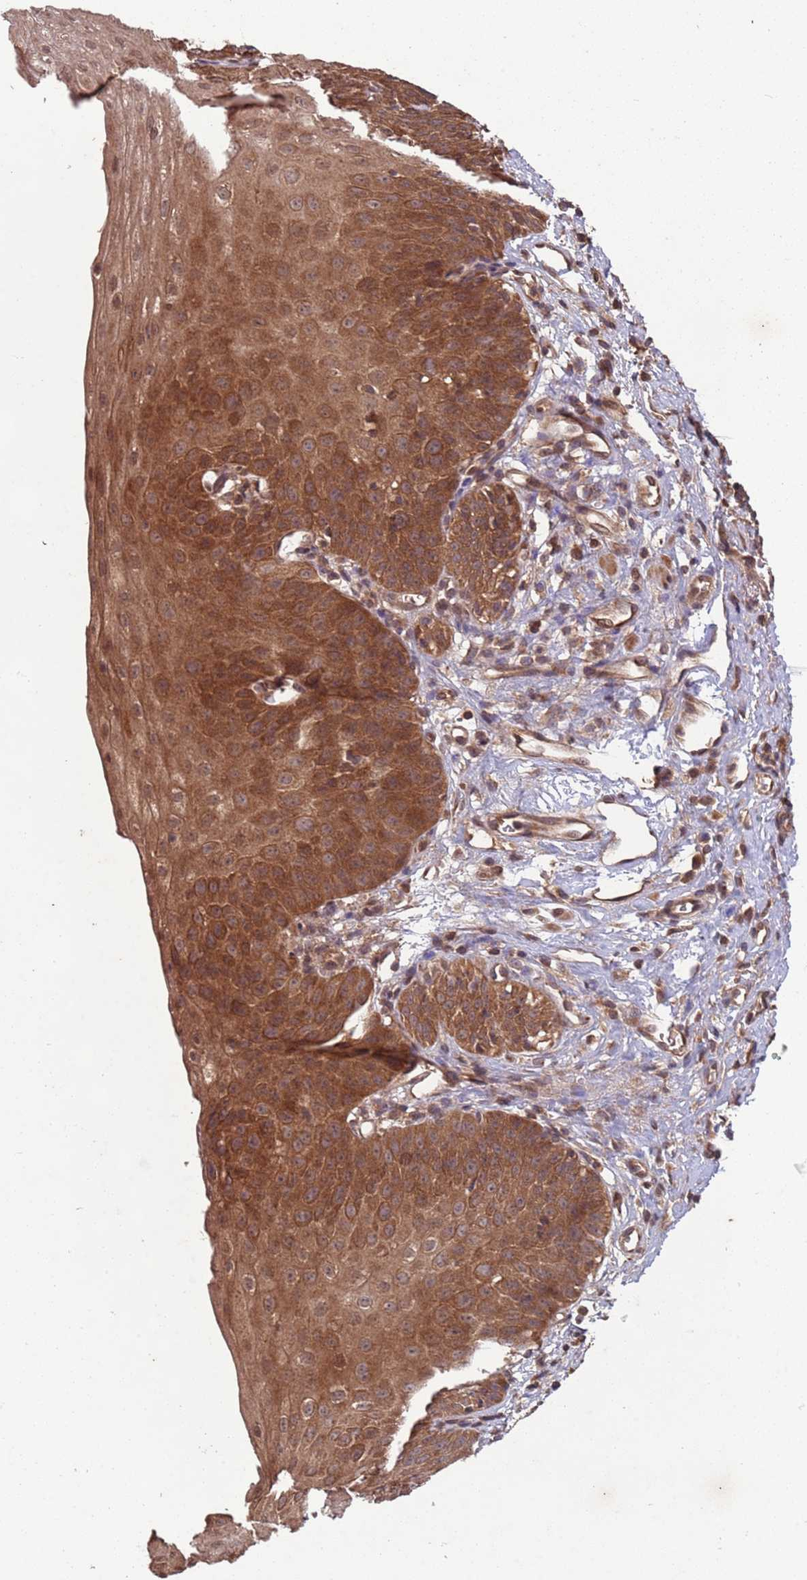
{"staining": {"intensity": "moderate", "quantity": ">75%", "location": "cytoplasmic/membranous"}, "tissue": "esophagus", "cell_type": "Squamous epithelial cells", "image_type": "normal", "snomed": [{"axis": "morphology", "description": "Normal tissue, NOS"}, {"axis": "topography", "description": "Esophagus"}], "caption": "This histopathology image displays immunohistochemistry staining of unremarkable esophagus, with medium moderate cytoplasmic/membranous staining in approximately >75% of squamous epithelial cells.", "gene": "ERI1", "patient": {"sex": "male", "age": 71}}